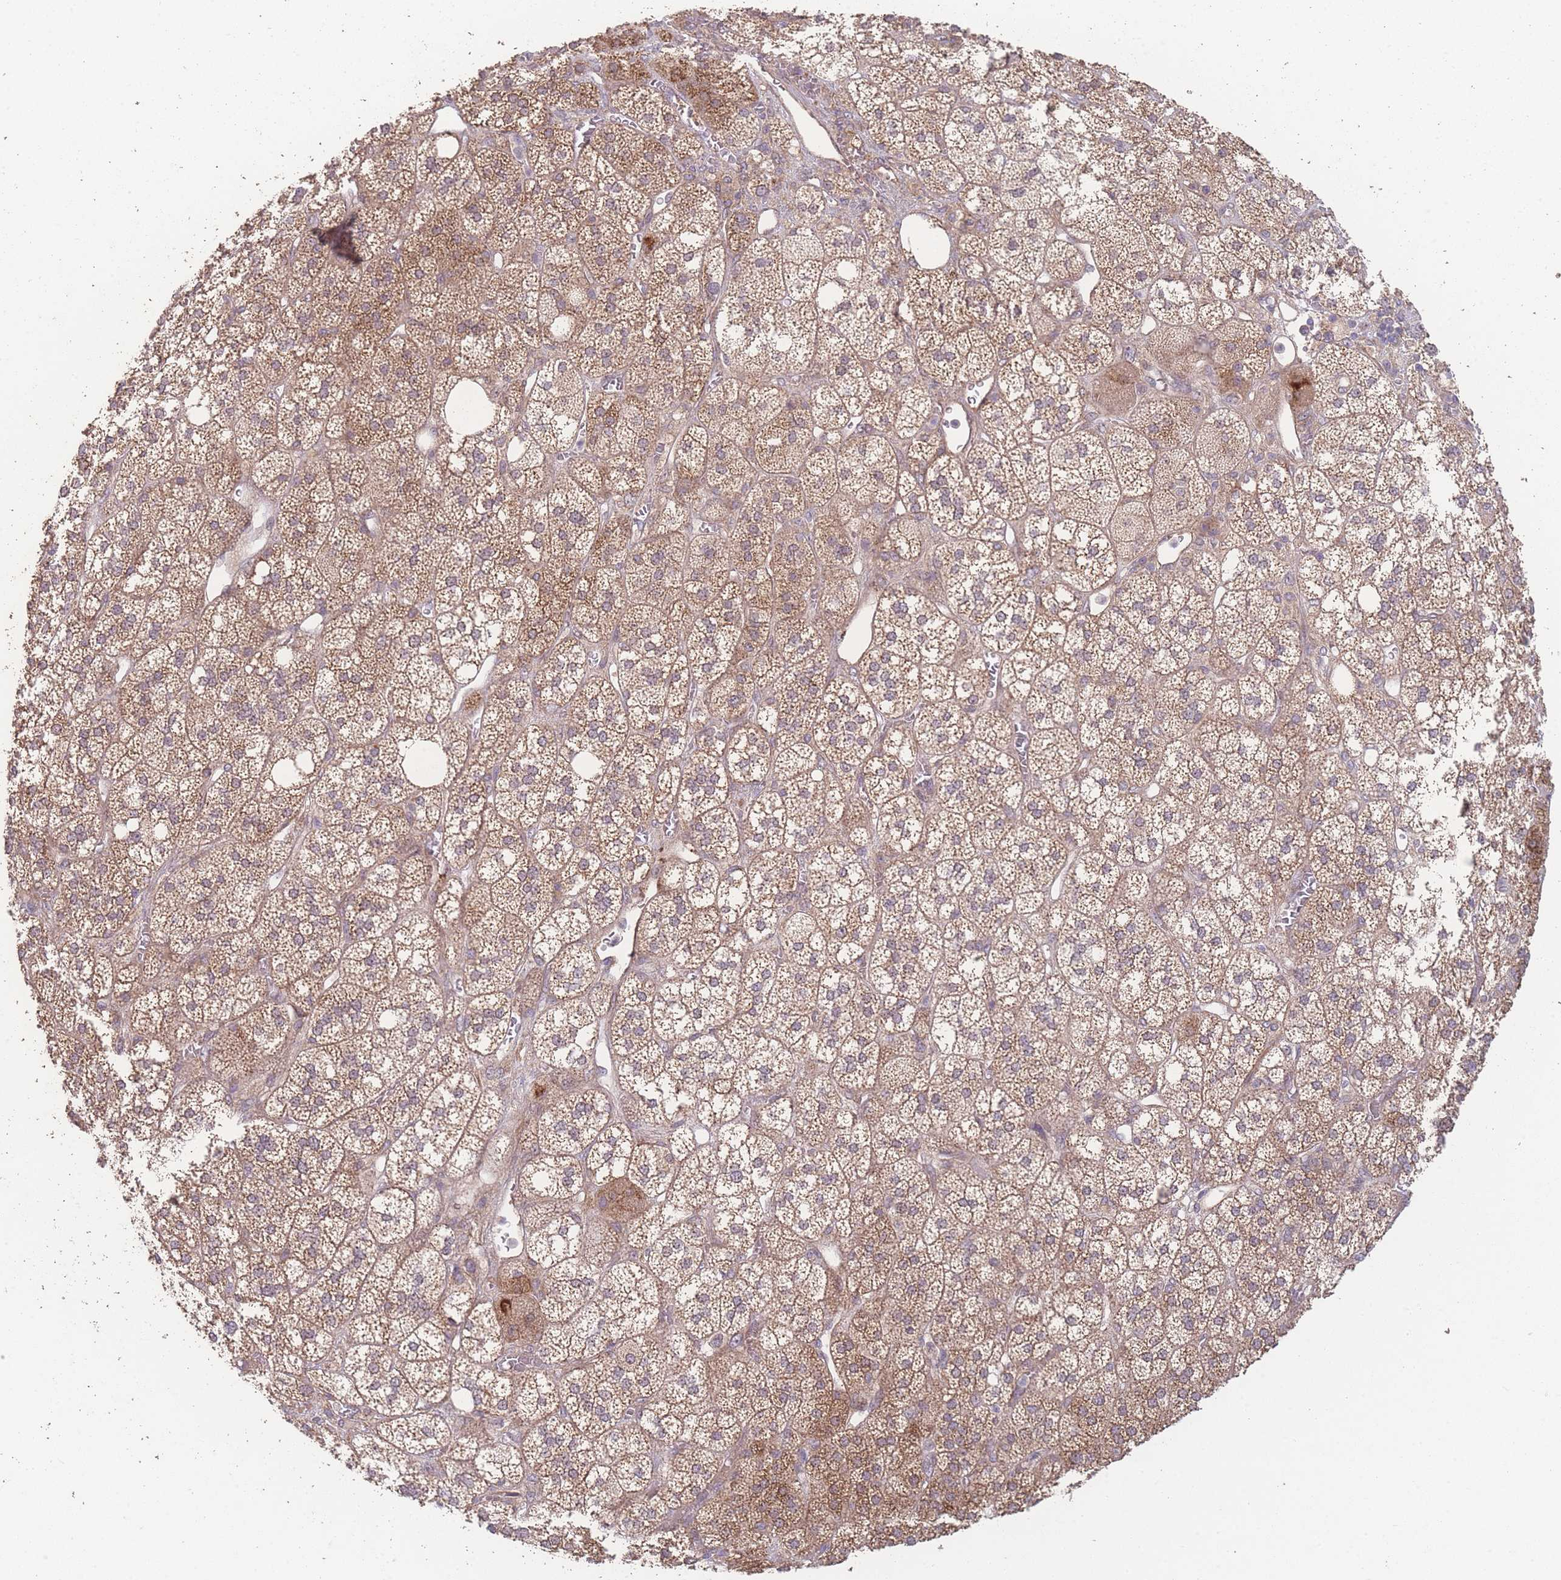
{"staining": {"intensity": "moderate", "quantity": ">75%", "location": "cytoplasmic/membranous"}, "tissue": "adrenal gland", "cell_type": "Glandular cells", "image_type": "normal", "snomed": [{"axis": "morphology", "description": "Normal tissue, NOS"}, {"axis": "topography", "description": "Adrenal gland"}], "caption": "This histopathology image demonstrates immunohistochemistry (IHC) staining of unremarkable adrenal gland, with medium moderate cytoplasmic/membranous positivity in approximately >75% of glandular cells.", "gene": "PXMP4", "patient": {"sex": "male", "age": 61}}